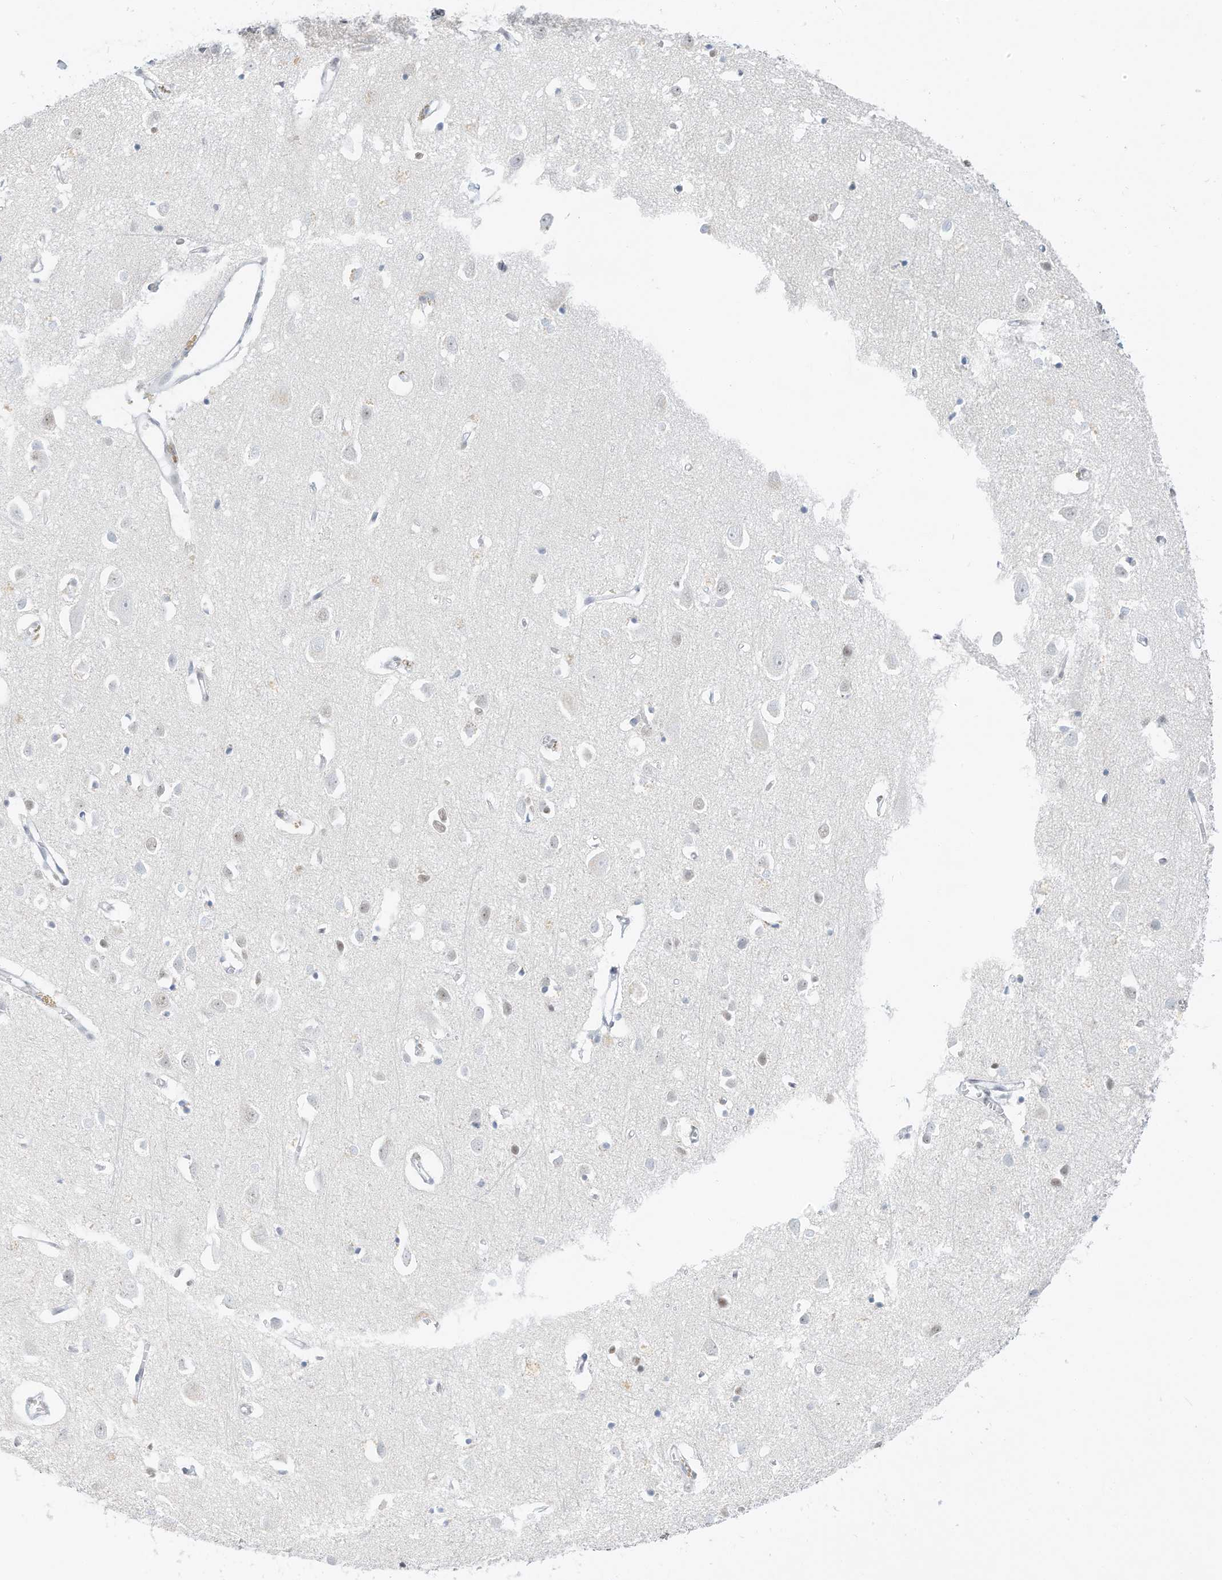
{"staining": {"intensity": "weak", "quantity": "<25%", "location": "nuclear"}, "tissue": "cerebral cortex", "cell_type": "Endothelial cells", "image_type": "normal", "snomed": [{"axis": "morphology", "description": "Normal tissue, NOS"}, {"axis": "topography", "description": "Cerebral cortex"}], "caption": "Immunohistochemical staining of normal cerebral cortex displays no significant positivity in endothelial cells. (Brightfield microscopy of DAB immunohistochemistry at high magnification).", "gene": "PGC", "patient": {"sex": "female", "age": 64}}